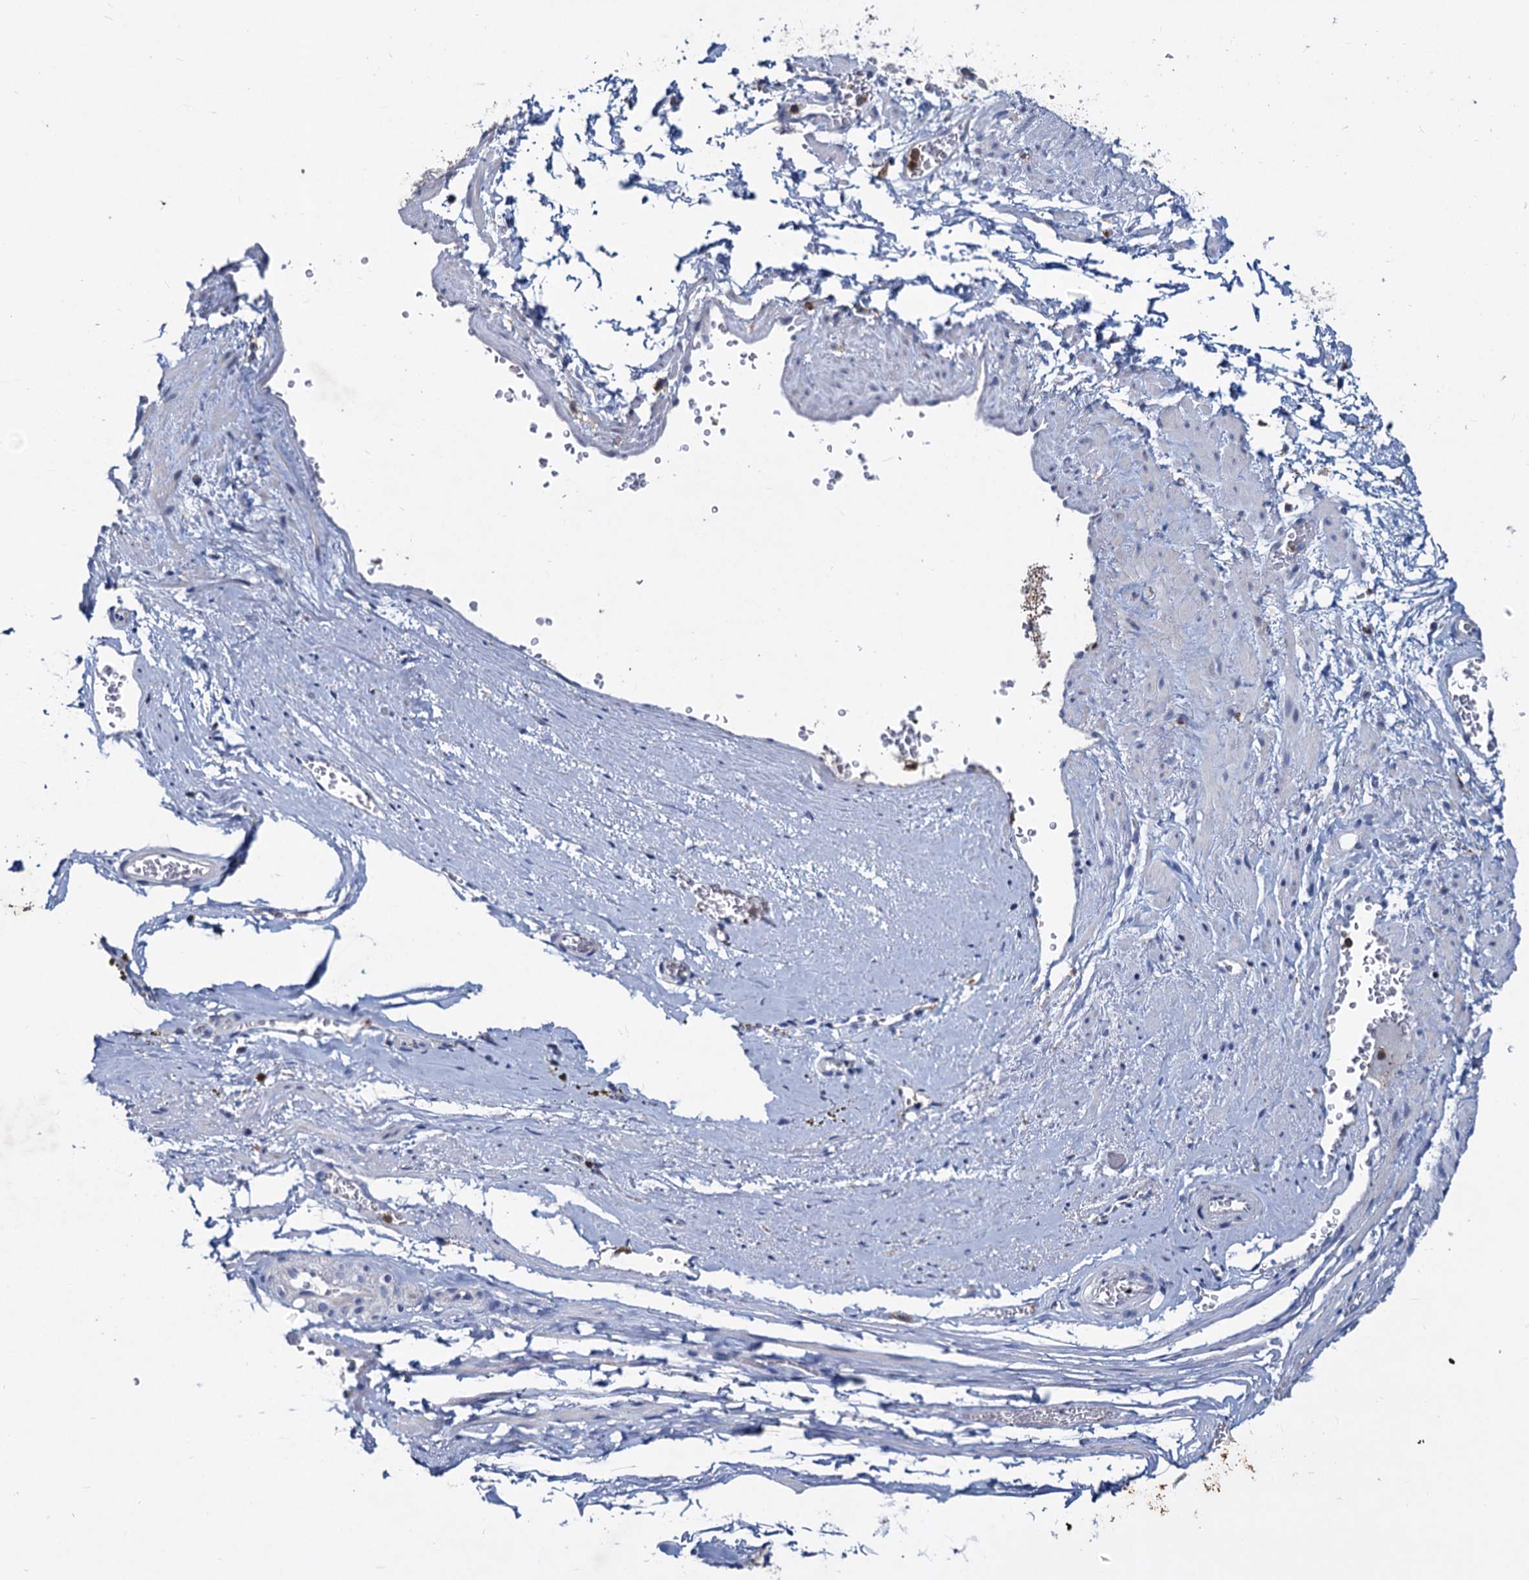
{"staining": {"intensity": "negative", "quantity": "none", "location": "none"}, "tissue": "adipose tissue", "cell_type": "Adipocytes", "image_type": "normal", "snomed": [{"axis": "morphology", "description": "Normal tissue, NOS"}, {"axis": "morphology", "description": "Adenocarcinoma, Low grade"}, {"axis": "topography", "description": "Prostate"}, {"axis": "topography", "description": "Peripheral nerve tissue"}], "caption": "This photomicrograph is of unremarkable adipose tissue stained with immunohistochemistry (IHC) to label a protein in brown with the nuclei are counter-stained blue. There is no staining in adipocytes. (Immunohistochemistry (ihc), brightfield microscopy, high magnification).", "gene": "LRCH4", "patient": {"sex": "male", "age": 63}}